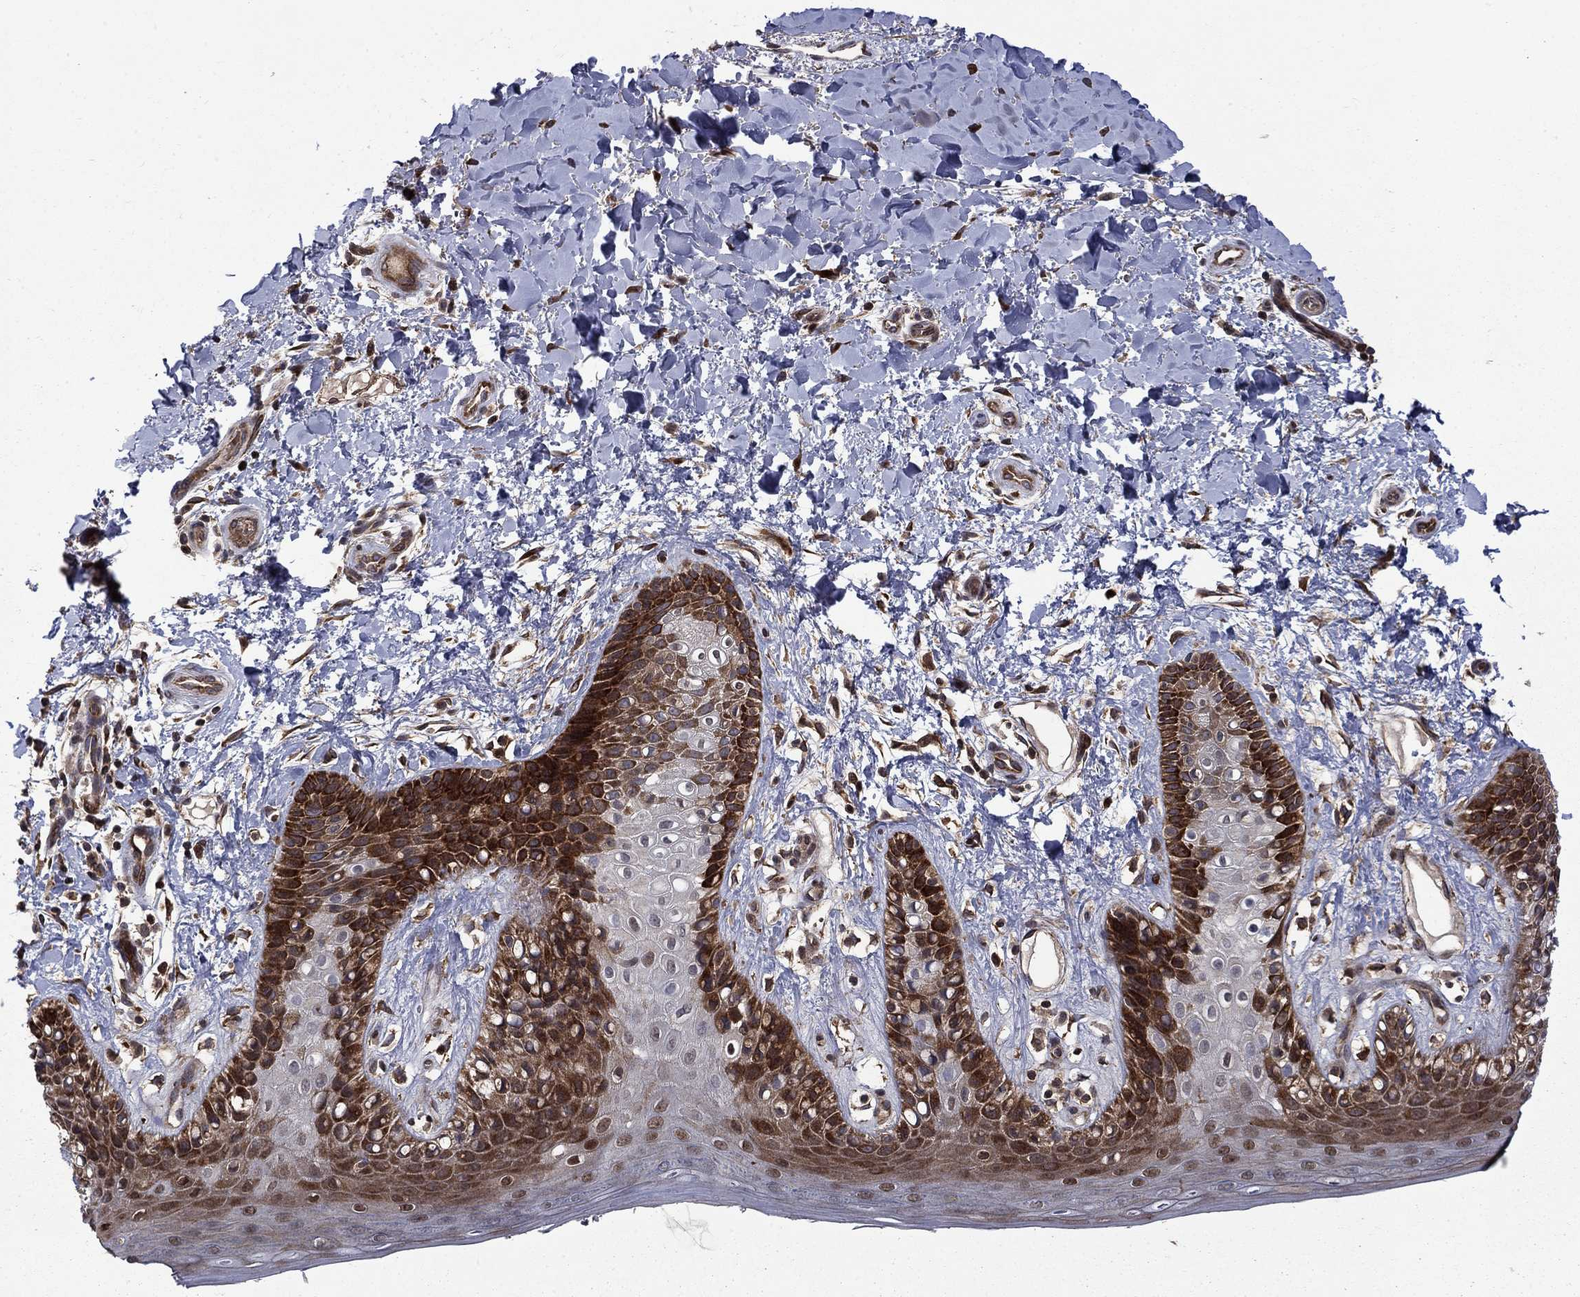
{"staining": {"intensity": "strong", "quantity": "25%-75%", "location": "cytoplasmic/membranous"}, "tissue": "skin", "cell_type": "Epidermal cells", "image_type": "normal", "snomed": [{"axis": "morphology", "description": "Normal tissue, NOS"}, {"axis": "topography", "description": "Anal"}], "caption": "Strong cytoplasmic/membranous protein expression is seen in approximately 25%-75% of epidermal cells in skin.", "gene": "HDAC4", "patient": {"sex": "male", "age": 36}}